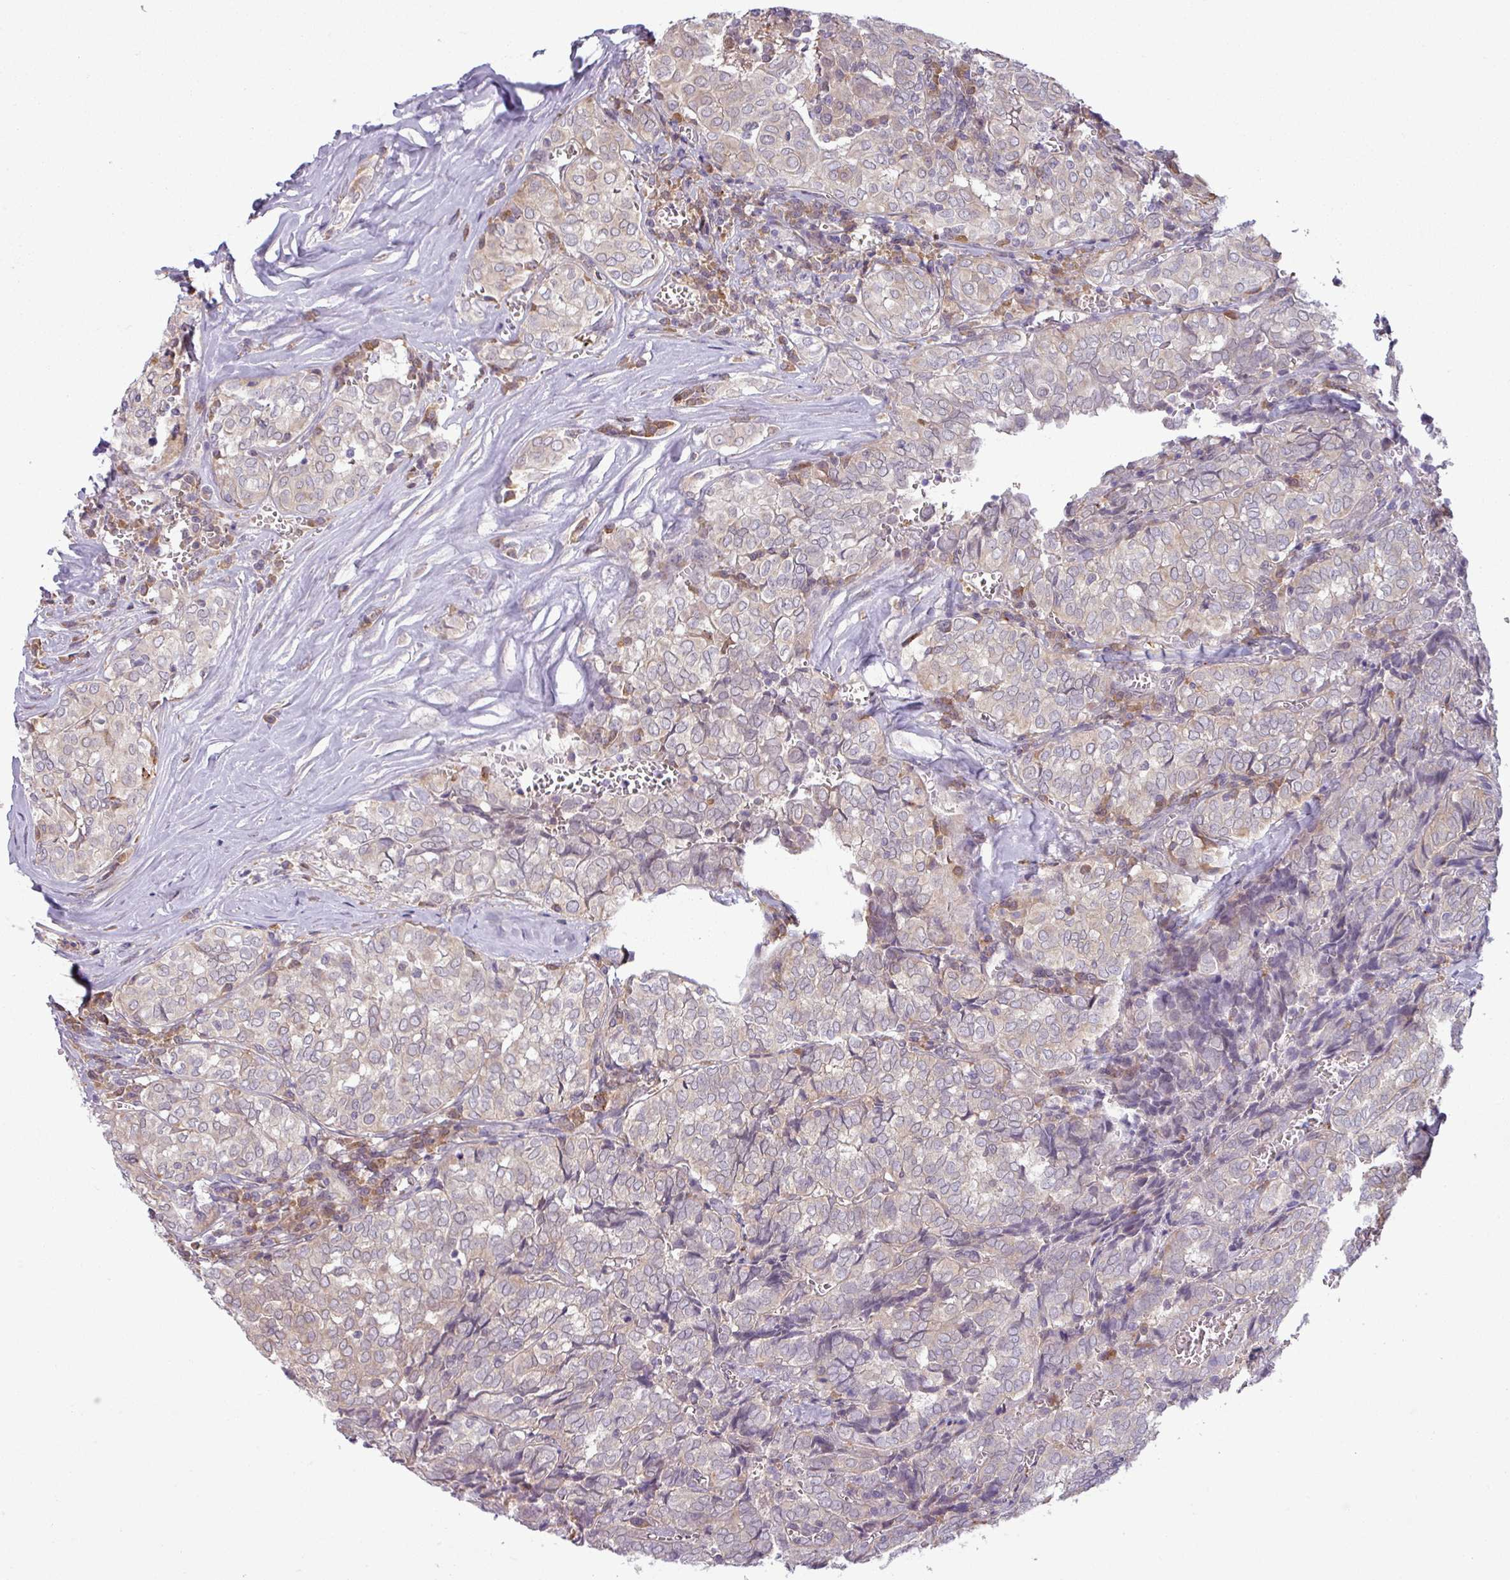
{"staining": {"intensity": "weak", "quantity": "<25%", "location": "cytoplasmic/membranous"}, "tissue": "thyroid cancer", "cell_type": "Tumor cells", "image_type": "cancer", "snomed": [{"axis": "morphology", "description": "Papillary adenocarcinoma, NOS"}, {"axis": "topography", "description": "Thyroid gland"}], "caption": "The immunohistochemistry (IHC) photomicrograph has no significant positivity in tumor cells of thyroid papillary adenocarcinoma tissue.", "gene": "CCDC144A", "patient": {"sex": "female", "age": 30}}